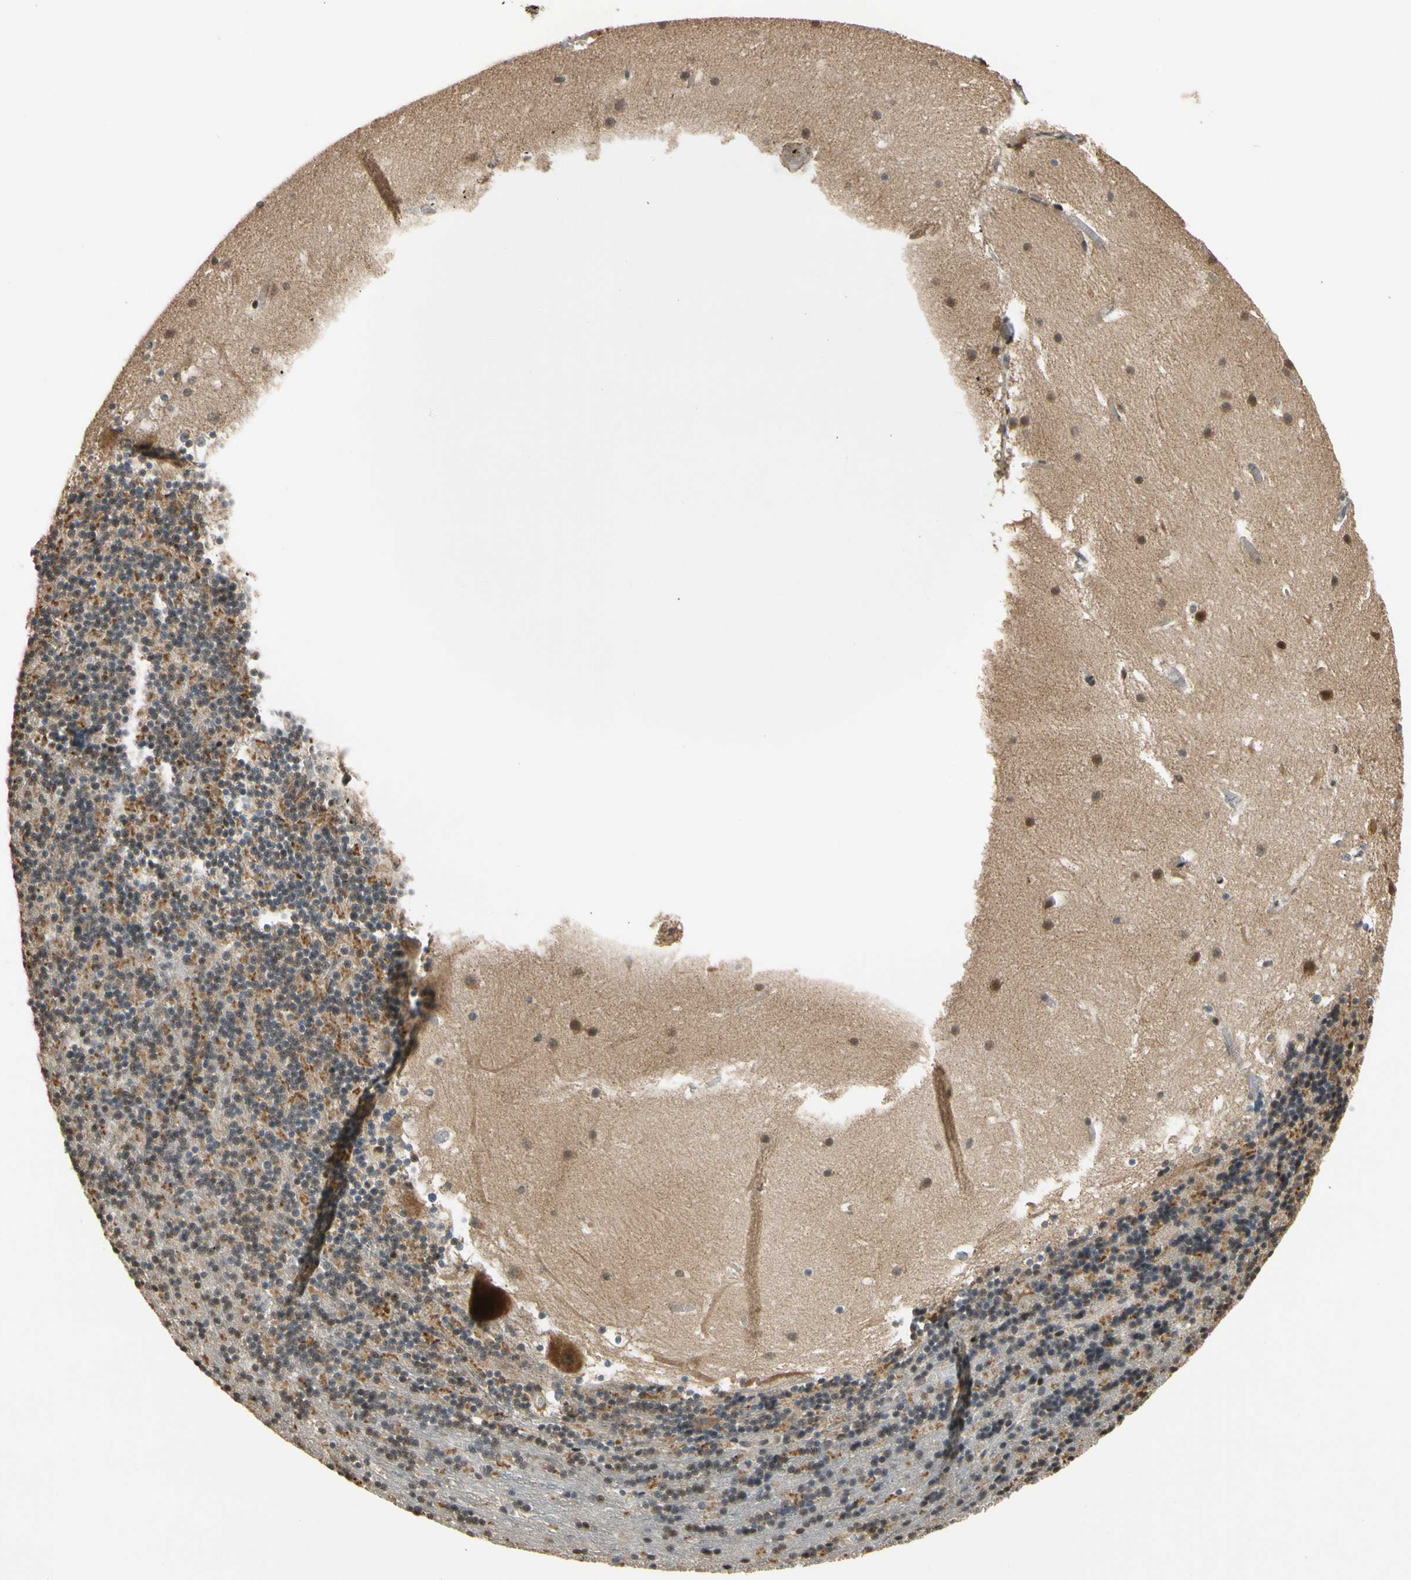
{"staining": {"intensity": "moderate", "quantity": "25%-75%", "location": "cytoplasmic/membranous,nuclear"}, "tissue": "cerebellum", "cell_type": "Cells in granular layer", "image_type": "normal", "snomed": [{"axis": "morphology", "description": "Normal tissue, NOS"}, {"axis": "topography", "description": "Cerebellum"}], "caption": "Immunohistochemical staining of unremarkable cerebellum reveals 25%-75% levels of moderate cytoplasmic/membranous,nuclear protein expression in approximately 25%-75% of cells in granular layer.", "gene": "TMEM230", "patient": {"sex": "male", "age": 45}}